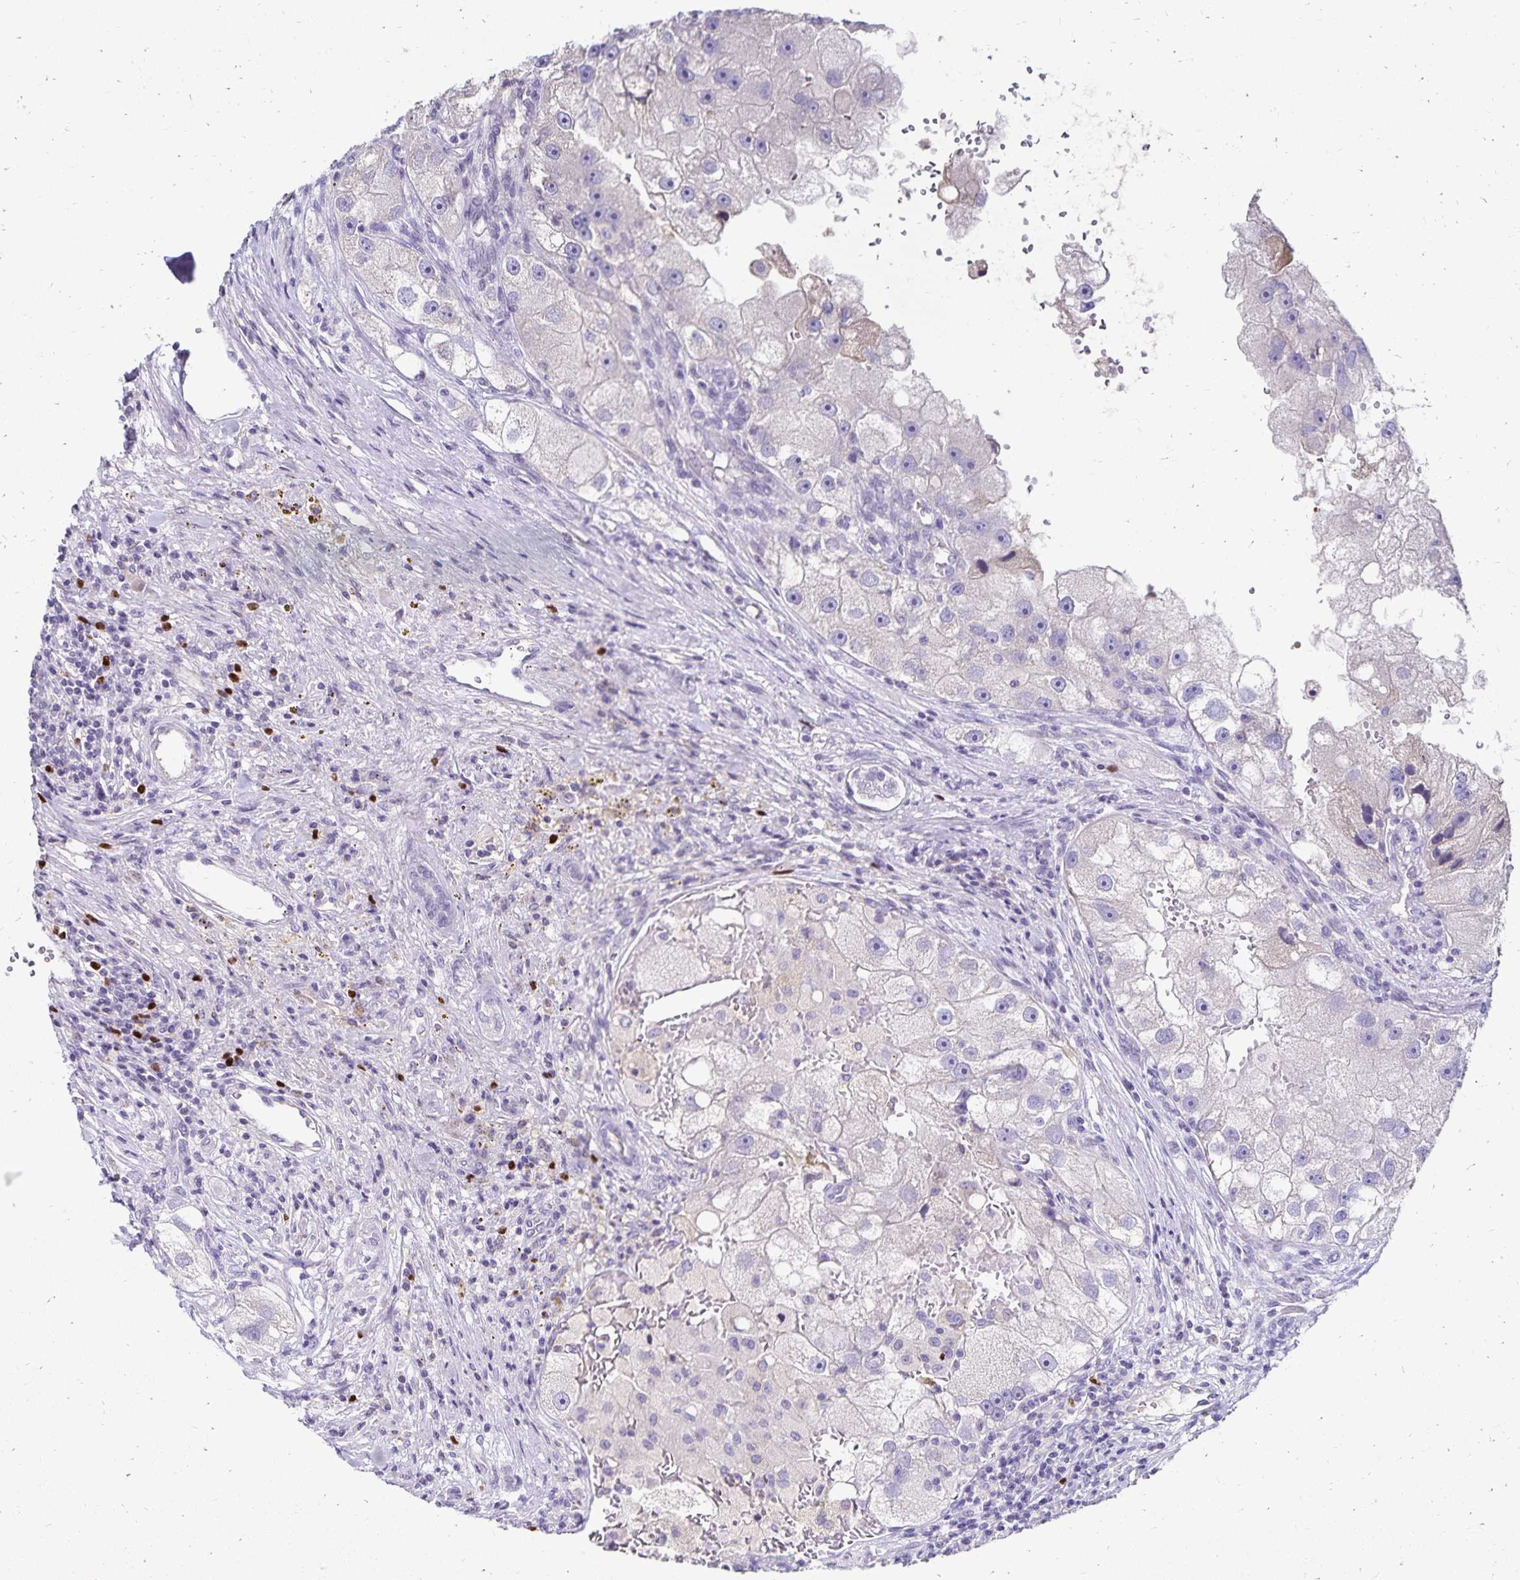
{"staining": {"intensity": "negative", "quantity": "none", "location": "none"}, "tissue": "renal cancer", "cell_type": "Tumor cells", "image_type": "cancer", "snomed": [{"axis": "morphology", "description": "Adenocarcinoma, NOS"}, {"axis": "topography", "description": "Kidney"}], "caption": "The photomicrograph displays no significant staining in tumor cells of renal cancer (adenocarcinoma).", "gene": "PAX5", "patient": {"sex": "male", "age": 63}}